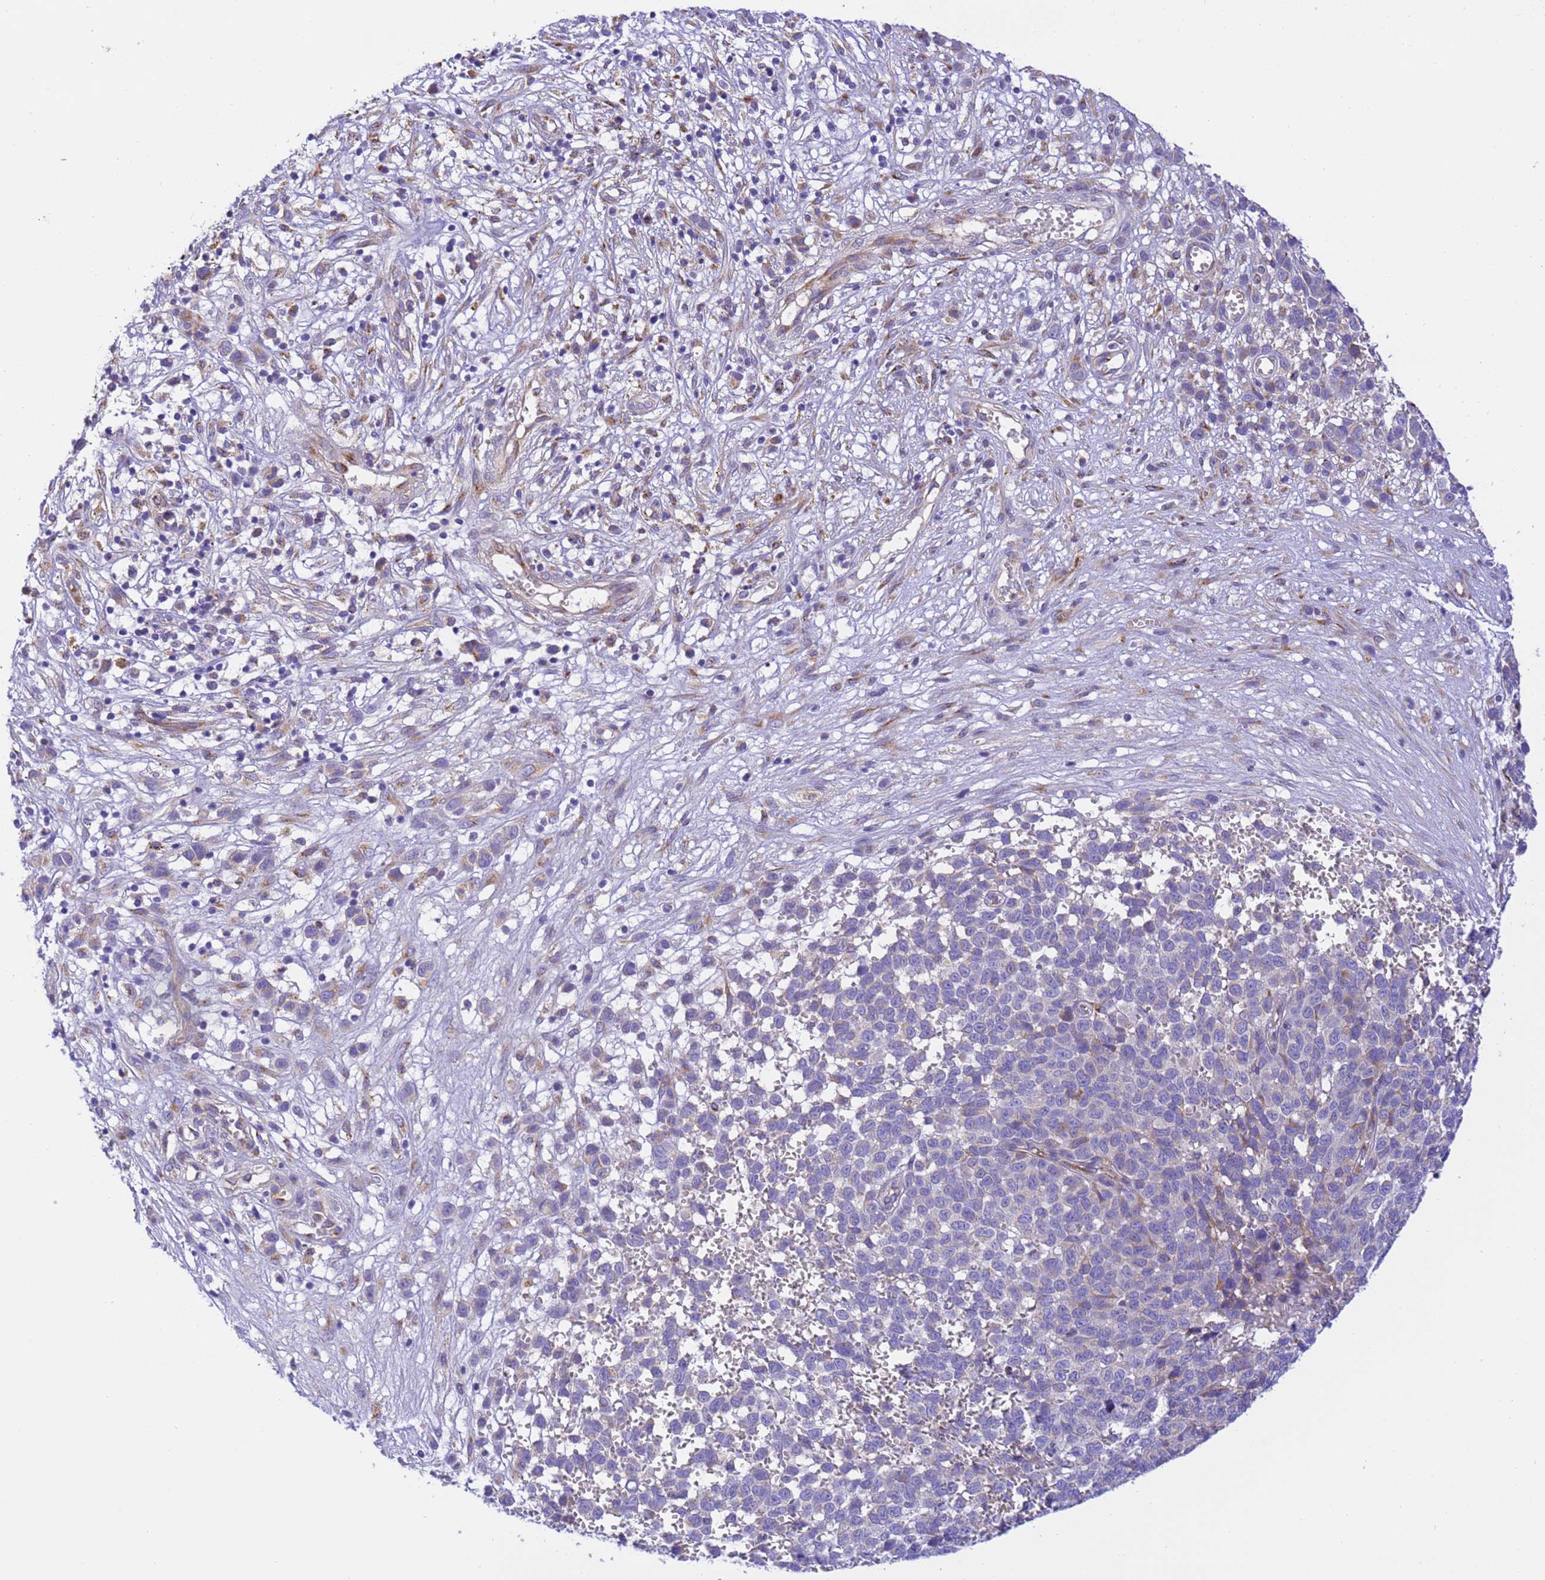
{"staining": {"intensity": "negative", "quantity": "none", "location": "none"}, "tissue": "melanoma", "cell_type": "Tumor cells", "image_type": "cancer", "snomed": [{"axis": "morphology", "description": "Malignant melanoma, NOS"}, {"axis": "topography", "description": "Nose, NOS"}], "caption": "This is an IHC photomicrograph of malignant melanoma. There is no positivity in tumor cells.", "gene": "RHBDD3", "patient": {"sex": "female", "age": 48}}